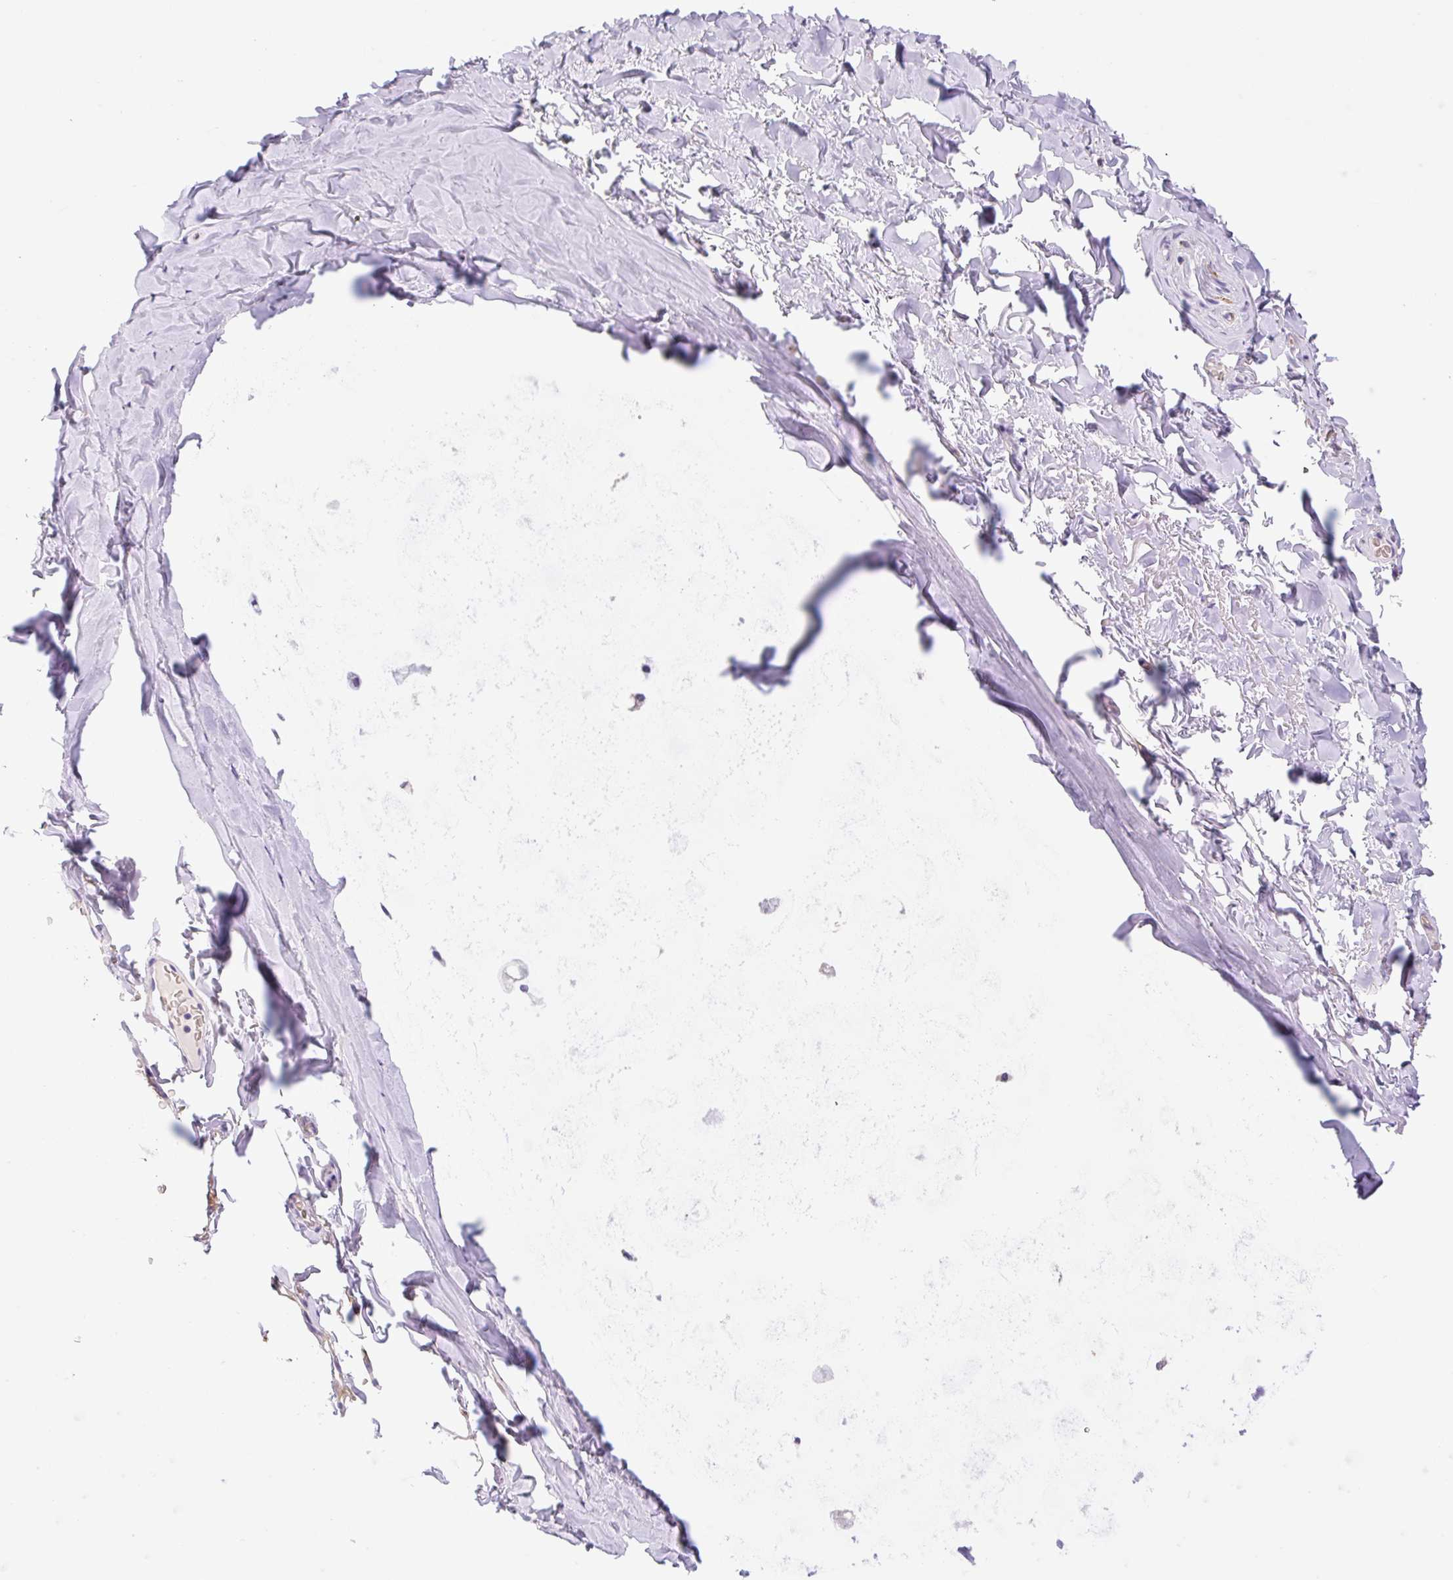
{"staining": {"intensity": "negative", "quantity": "none", "location": "none"}, "tissue": "soft tissue", "cell_type": "Chondrocytes", "image_type": "normal", "snomed": [{"axis": "morphology", "description": "Normal tissue, NOS"}, {"axis": "topography", "description": "Cartilage tissue"}, {"axis": "topography", "description": "Bronchus"}, {"axis": "topography", "description": "Peripheral nerve tissue"}], "caption": "This is an IHC image of unremarkable soft tissue. There is no positivity in chondrocytes.", "gene": "COPZ2", "patient": {"sex": "male", "age": 67}}